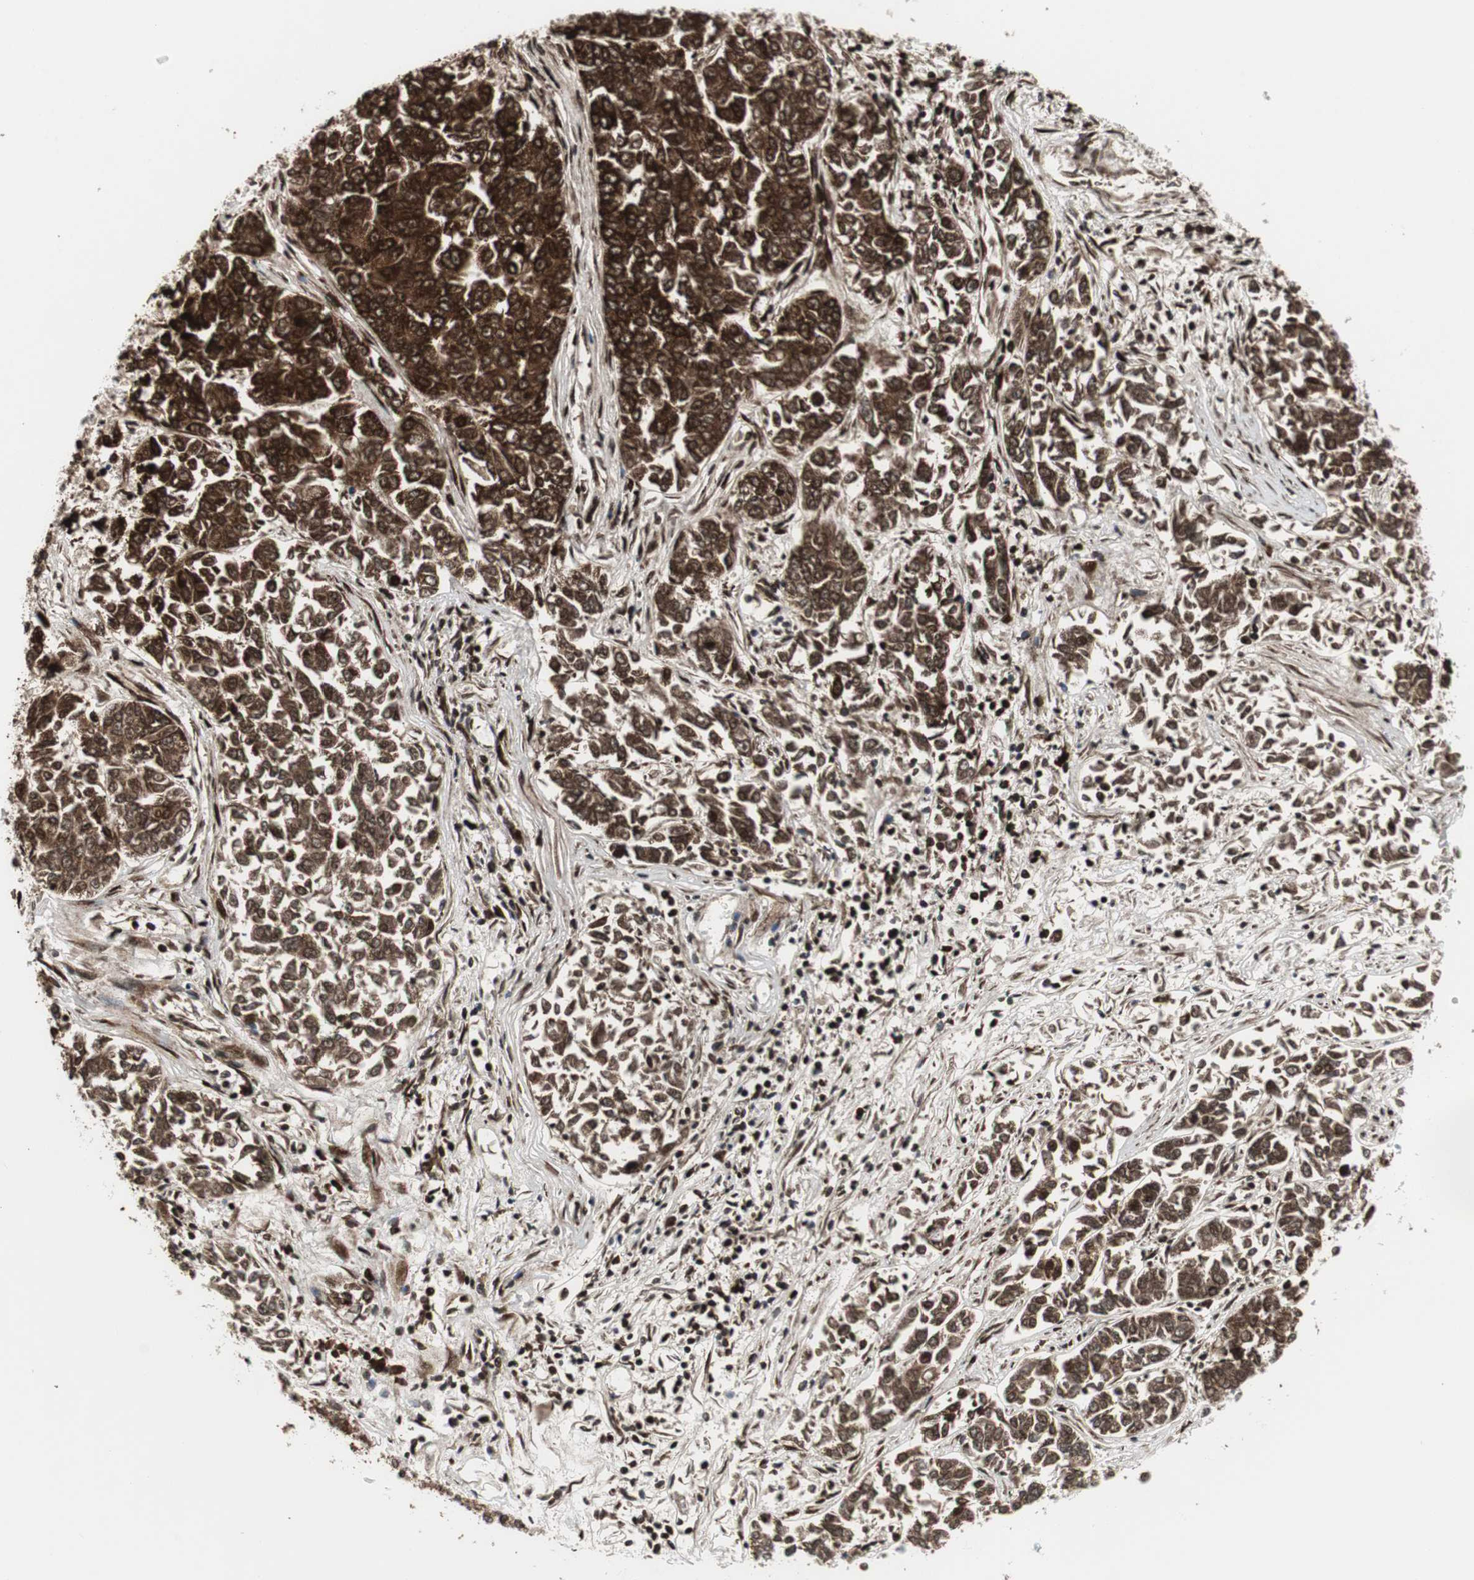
{"staining": {"intensity": "strong", "quantity": ">75%", "location": "cytoplasmic/membranous,nuclear"}, "tissue": "lung cancer", "cell_type": "Tumor cells", "image_type": "cancer", "snomed": [{"axis": "morphology", "description": "Adenocarcinoma, NOS"}, {"axis": "topography", "description": "Lung"}], "caption": "Brown immunohistochemical staining in human lung cancer demonstrates strong cytoplasmic/membranous and nuclear expression in approximately >75% of tumor cells.", "gene": "NCL", "patient": {"sex": "male", "age": 84}}